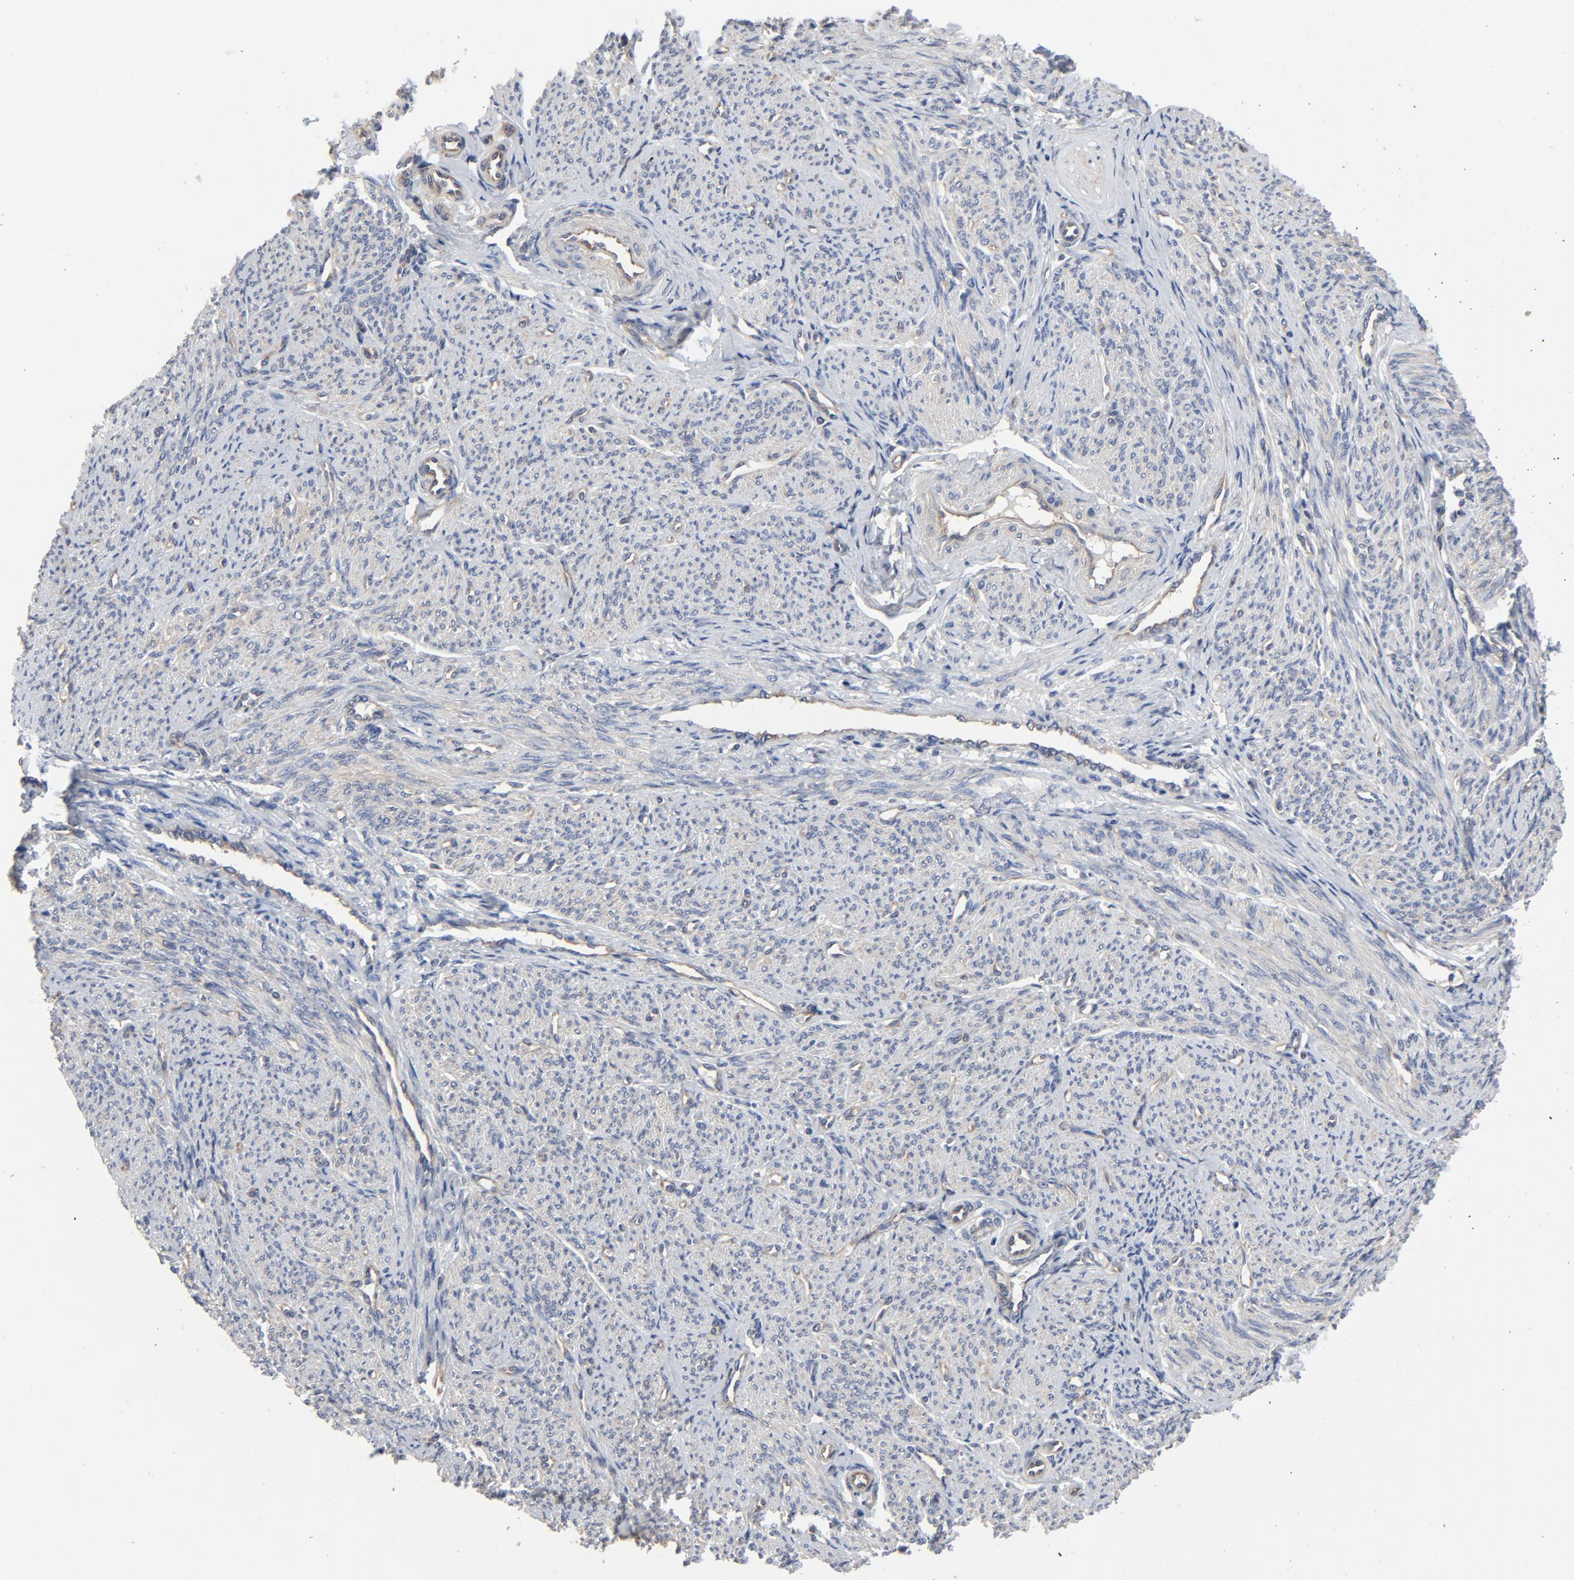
{"staining": {"intensity": "weak", "quantity": "<25%", "location": "cytoplasmic/membranous"}, "tissue": "smooth muscle", "cell_type": "Smooth muscle cells", "image_type": "normal", "snomed": [{"axis": "morphology", "description": "Normal tissue, NOS"}, {"axis": "topography", "description": "Smooth muscle"}], "caption": "Immunohistochemistry (IHC) photomicrograph of normal human smooth muscle stained for a protein (brown), which demonstrates no positivity in smooth muscle cells.", "gene": "DYNLT3", "patient": {"sex": "female", "age": 65}}